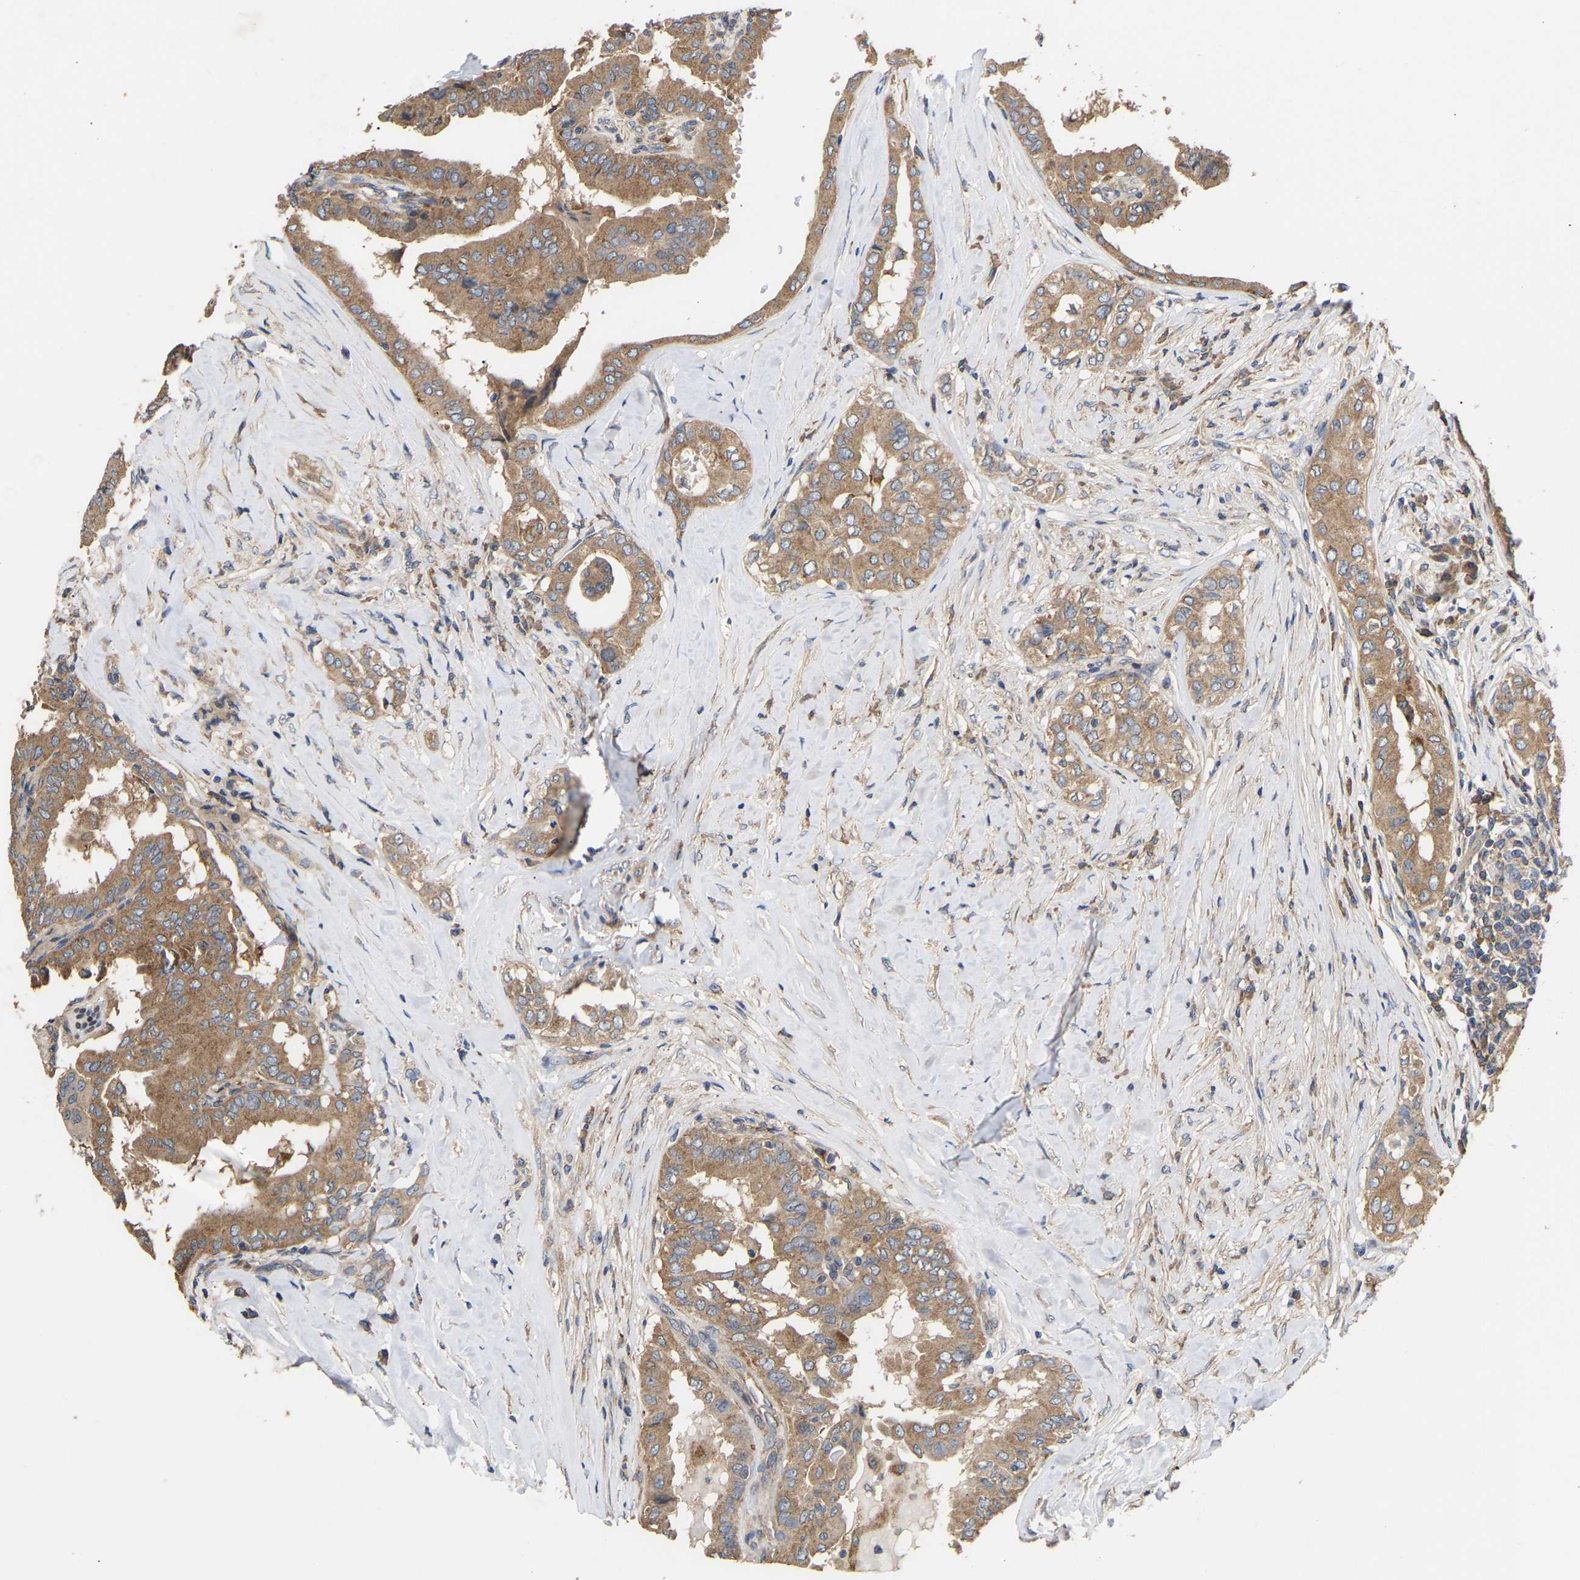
{"staining": {"intensity": "moderate", "quantity": ">75%", "location": "cytoplasmic/membranous"}, "tissue": "thyroid cancer", "cell_type": "Tumor cells", "image_type": "cancer", "snomed": [{"axis": "morphology", "description": "Papillary adenocarcinoma, NOS"}, {"axis": "topography", "description": "Thyroid gland"}], "caption": "IHC (DAB) staining of human thyroid cancer demonstrates moderate cytoplasmic/membranous protein expression in about >75% of tumor cells. (IHC, brightfield microscopy, high magnification).", "gene": "AIMP2", "patient": {"sex": "male", "age": 33}}